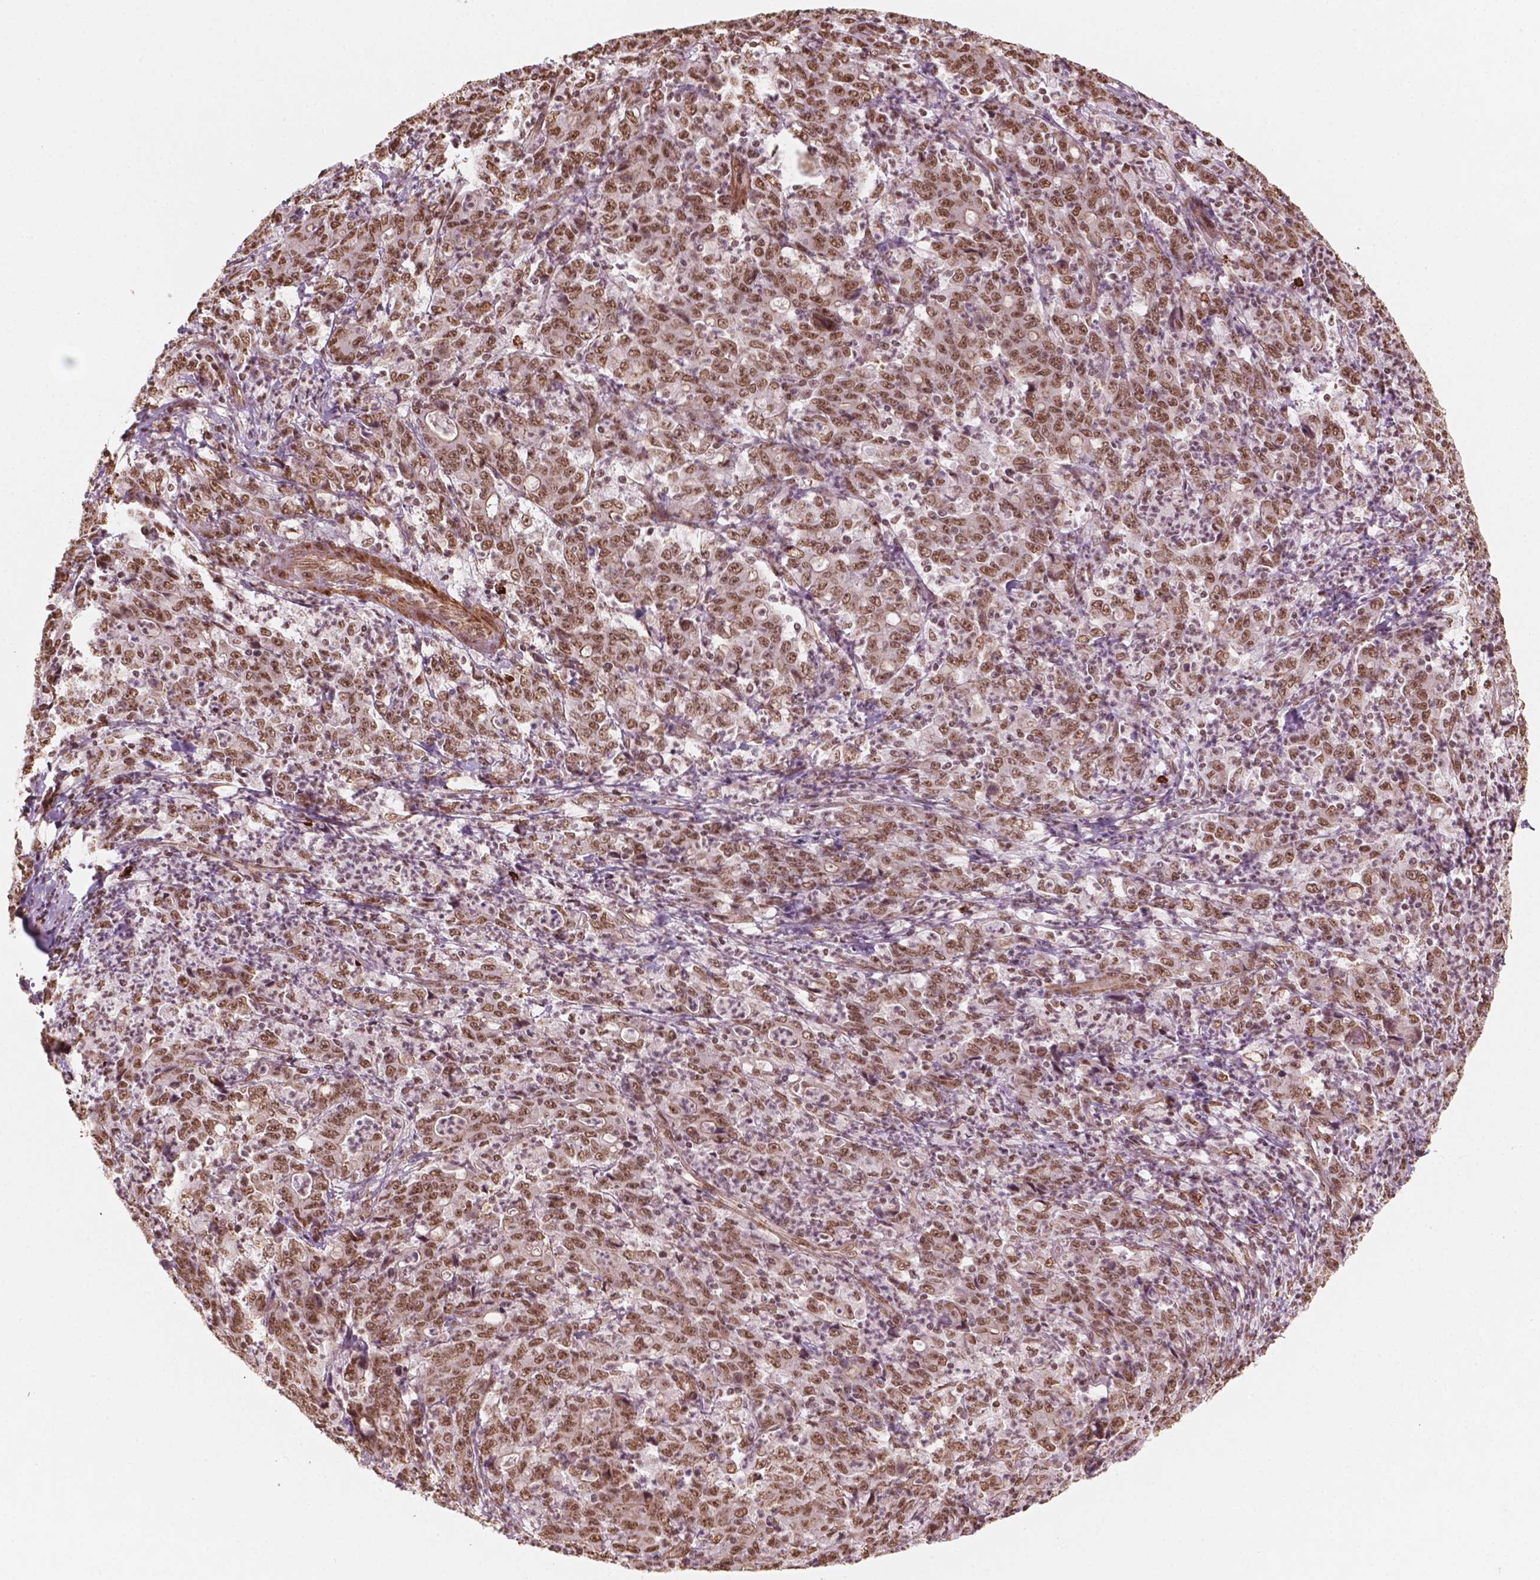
{"staining": {"intensity": "moderate", "quantity": ">75%", "location": "nuclear"}, "tissue": "stomach cancer", "cell_type": "Tumor cells", "image_type": "cancer", "snomed": [{"axis": "morphology", "description": "Adenocarcinoma, NOS"}, {"axis": "topography", "description": "Stomach, lower"}], "caption": "A brown stain highlights moderate nuclear staining of a protein in human adenocarcinoma (stomach) tumor cells. (Brightfield microscopy of DAB IHC at high magnification).", "gene": "GTF3C5", "patient": {"sex": "female", "age": 71}}